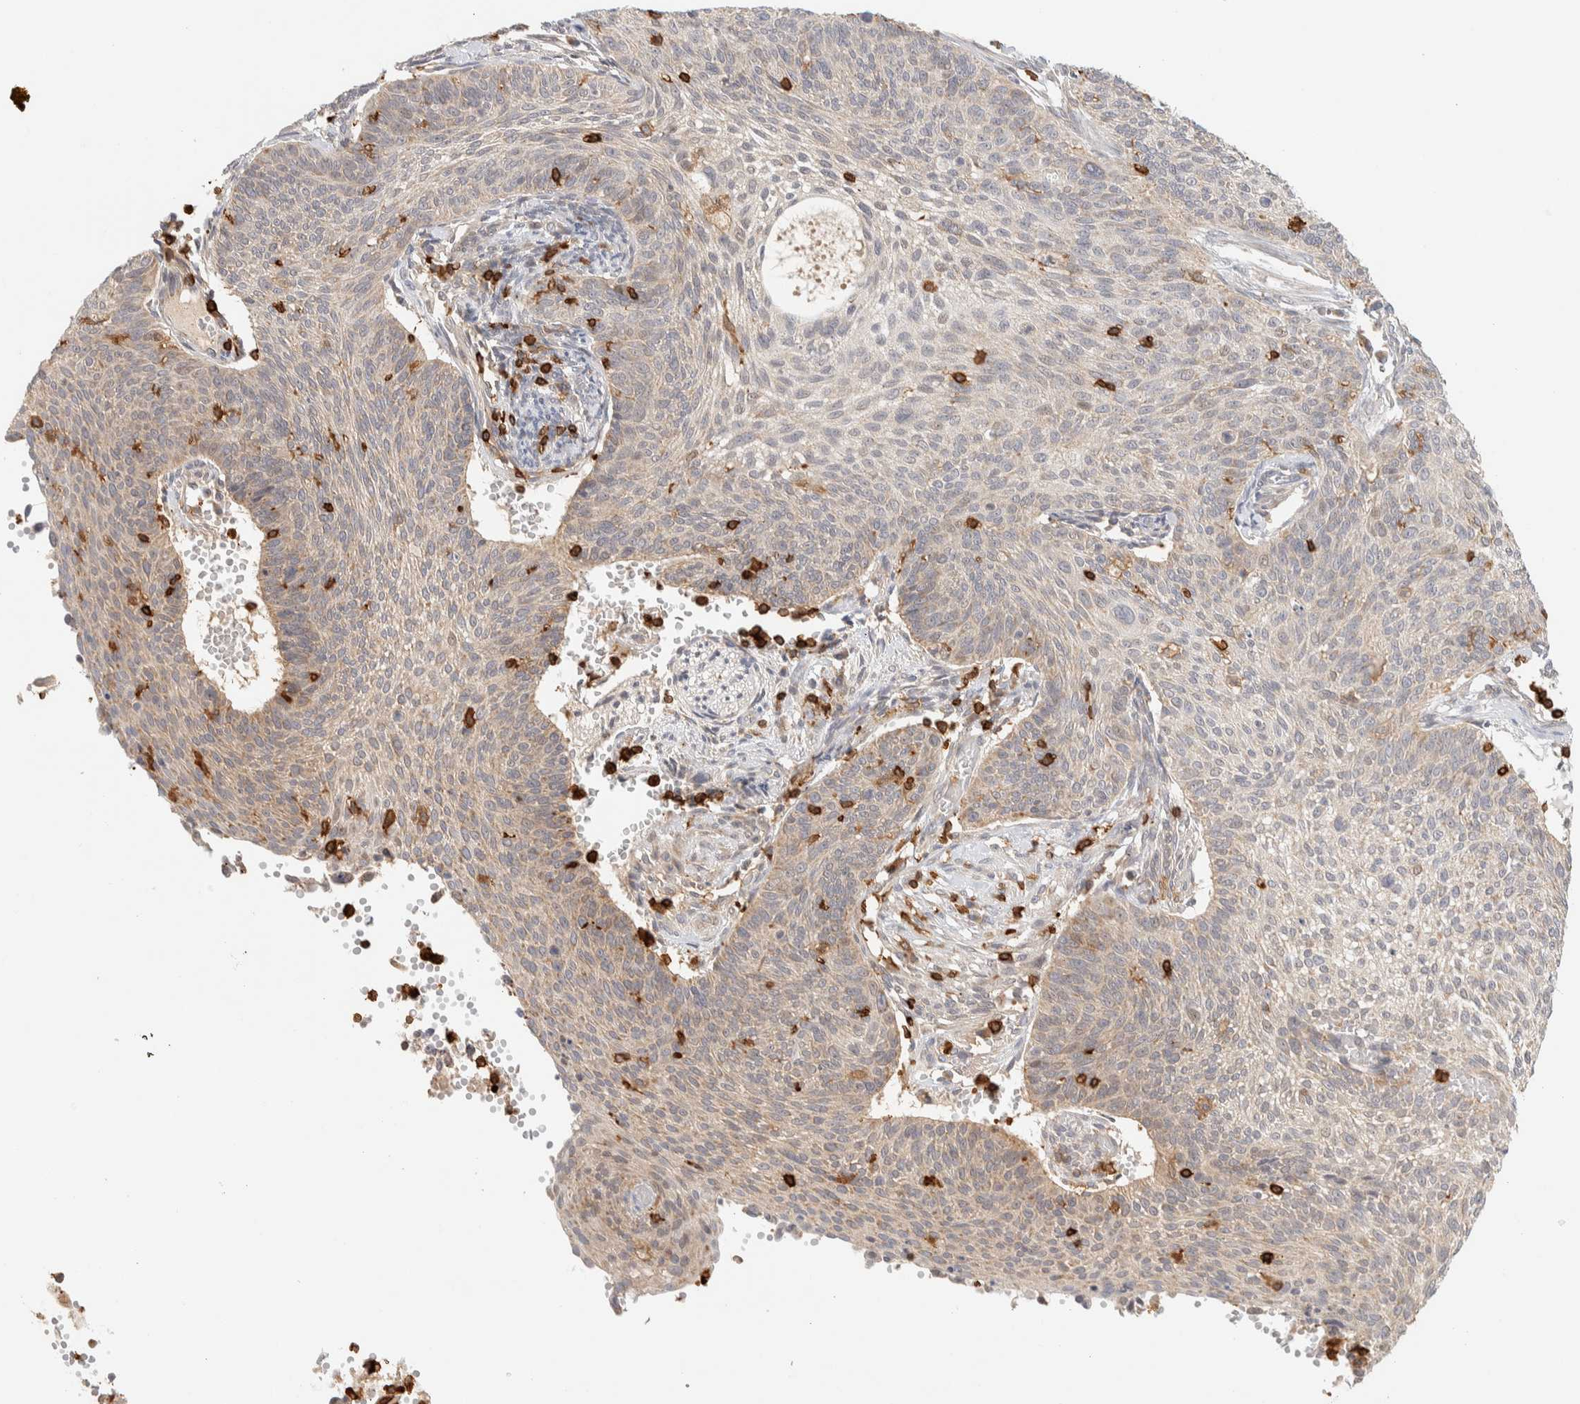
{"staining": {"intensity": "weak", "quantity": "25%-75%", "location": "cytoplasmic/membranous"}, "tissue": "cervical cancer", "cell_type": "Tumor cells", "image_type": "cancer", "snomed": [{"axis": "morphology", "description": "Squamous cell carcinoma, NOS"}, {"axis": "topography", "description": "Cervix"}], "caption": "Immunohistochemistry staining of cervical cancer, which reveals low levels of weak cytoplasmic/membranous positivity in approximately 25%-75% of tumor cells indicating weak cytoplasmic/membranous protein expression. The staining was performed using DAB (brown) for protein detection and nuclei were counterstained in hematoxylin (blue).", "gene": "RUNDC1", "patient": {"sex": "female", "age": 70}}